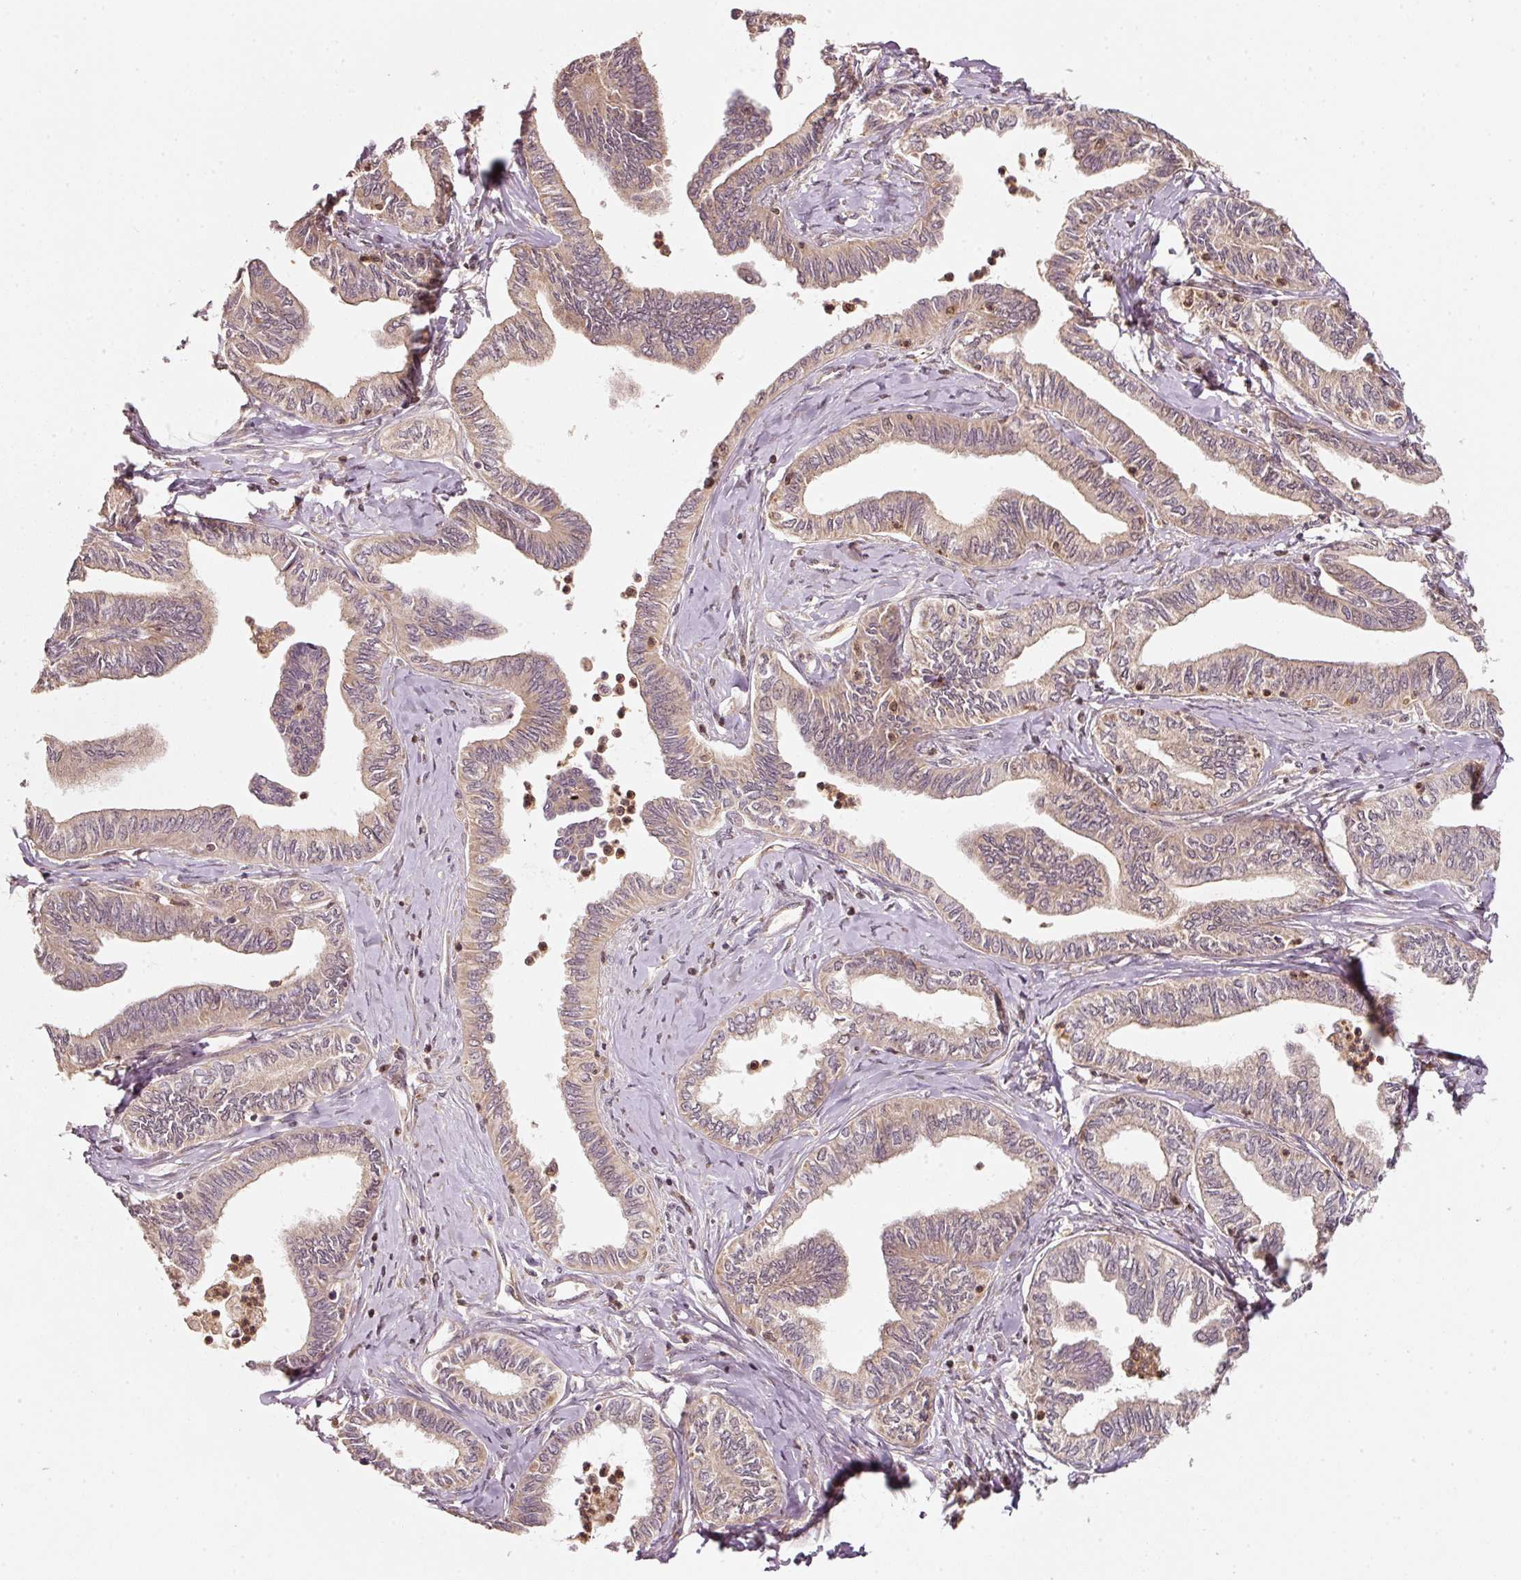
{"staining": {"intensity": "weak", "quantity": ">75%", "location": "cytoplasmic/membranous"}, "tissue": "ovarian cancer", "cell_type": "Tumor cells", "image_type": "cancer", "snomed": [{"axis": "morphology", "description": "Carcinoma, endometroid"}, {"axis": "topography", "description": "Ovary"}], "caption": "A micrograph of human ovarian cancer stained for a protein exhibits weak cytoplasmic/membranous brown staining in tumor cells.", "gene": "RRAS2", "patient": {"sex": "female", "age": 70}}